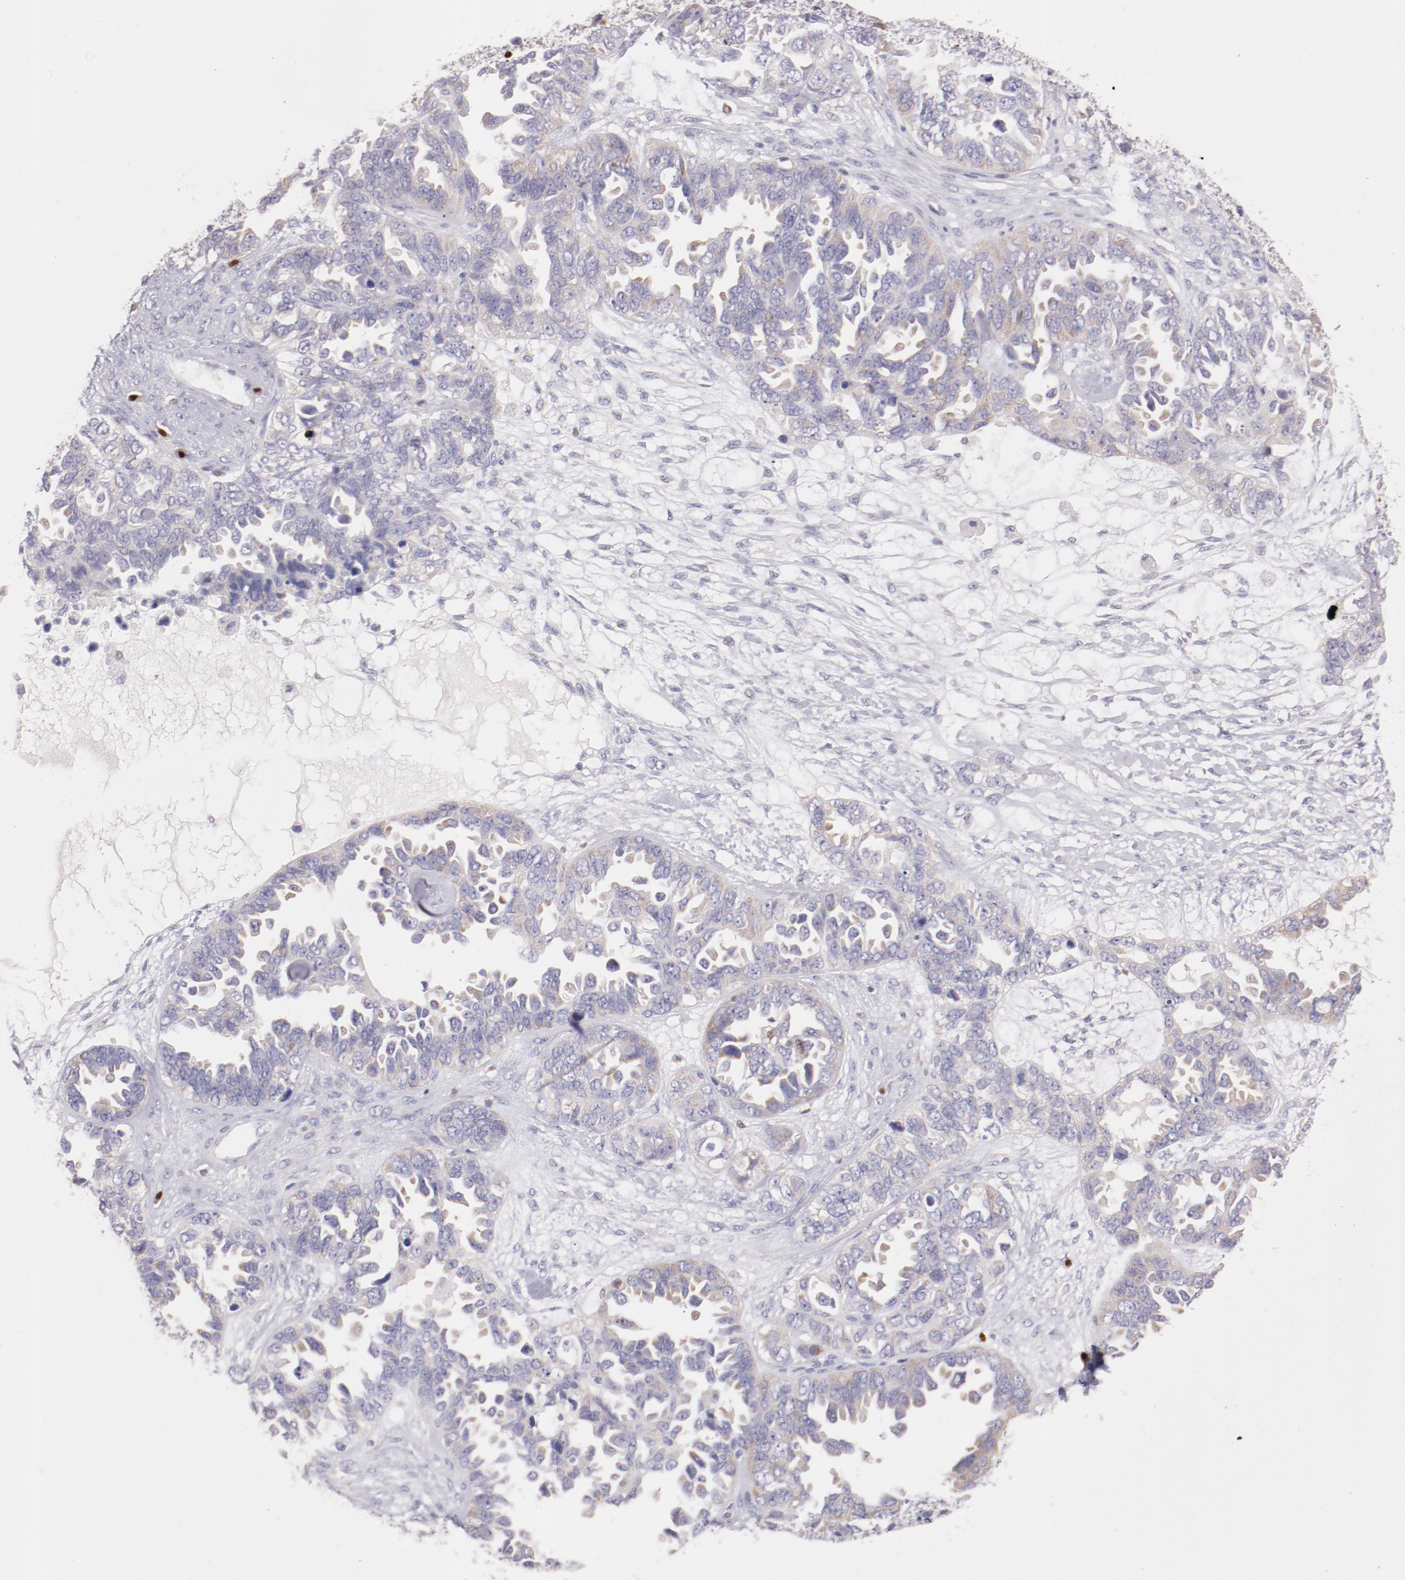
{"staining": {"intensity": "negative", "quantity": "none", "location": "none"}, "tissue": "ovarian cancer", "cell_type": "Tumor cells", "image_type": "cancer", "snomed": [{"axis": "morphology", "description": "Cystadenocarcinoma, serous, NOS"}, {"axis": "topography", "description": "Ovary"}], "caption": "Tumor cells show no significant protein positivity in serous cystadenocarcinoma (ovarian).", "gene": "IRF8", "patient": {"sex": "female", "age": 82}}